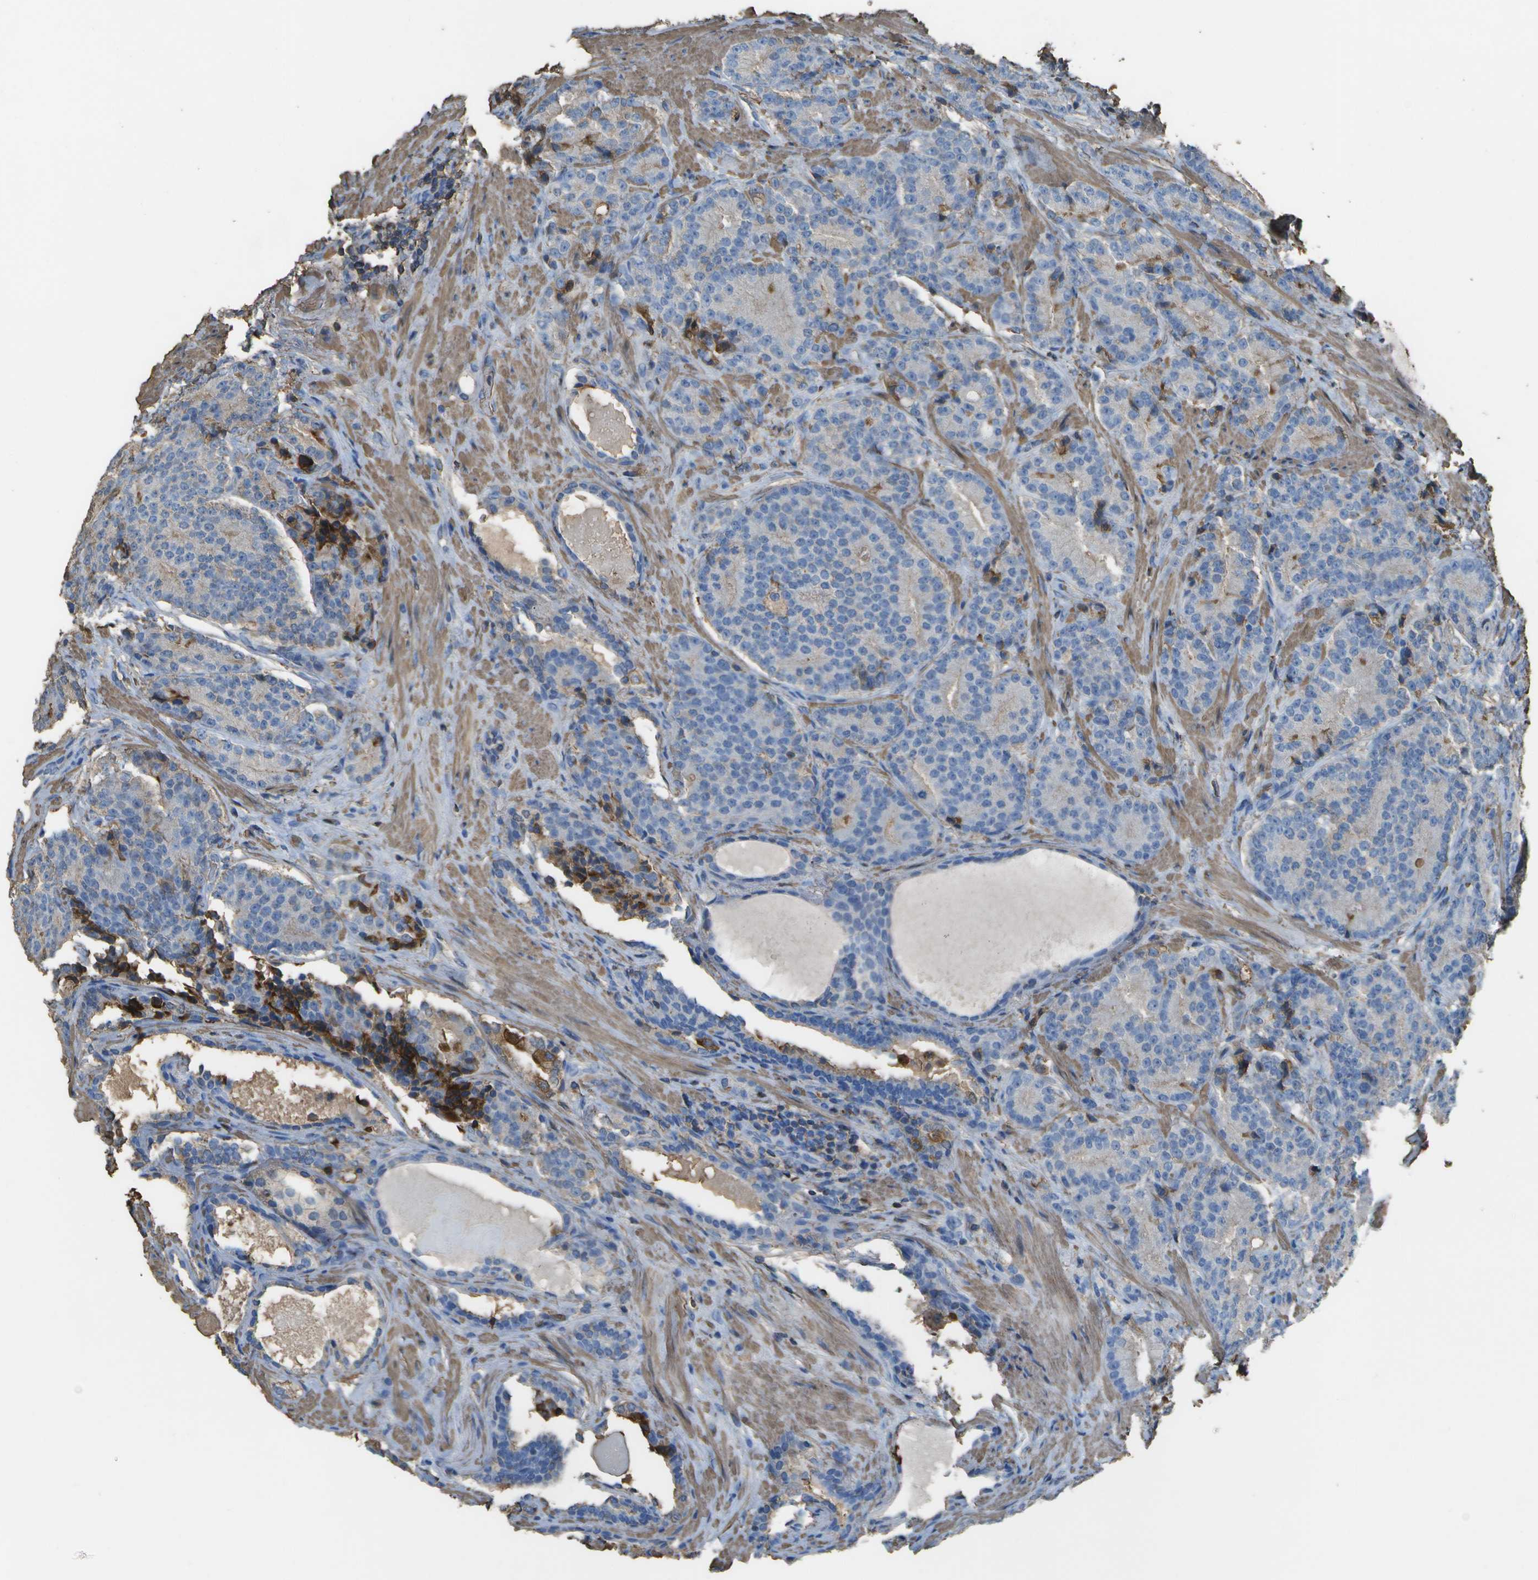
{"staining": {"intensity": "weak", "quantity": "<25%", "location": "cytoplasmic/membranous"}, "tissue": "prostate cancer", "cell_type": "Tumor cells", "image_type": "cancer", "snomed": [{"axis": "morphology", "description": "Adenocarcinoma, High grade"}, {"axis": "topography", "description": "Prostate"}], "caption": "Prostate cancer stained for a protein using IHC displays no positivity tumor cells.", "gene": "CYP4F11", "patient": {"sex": "male", "age": 61}}